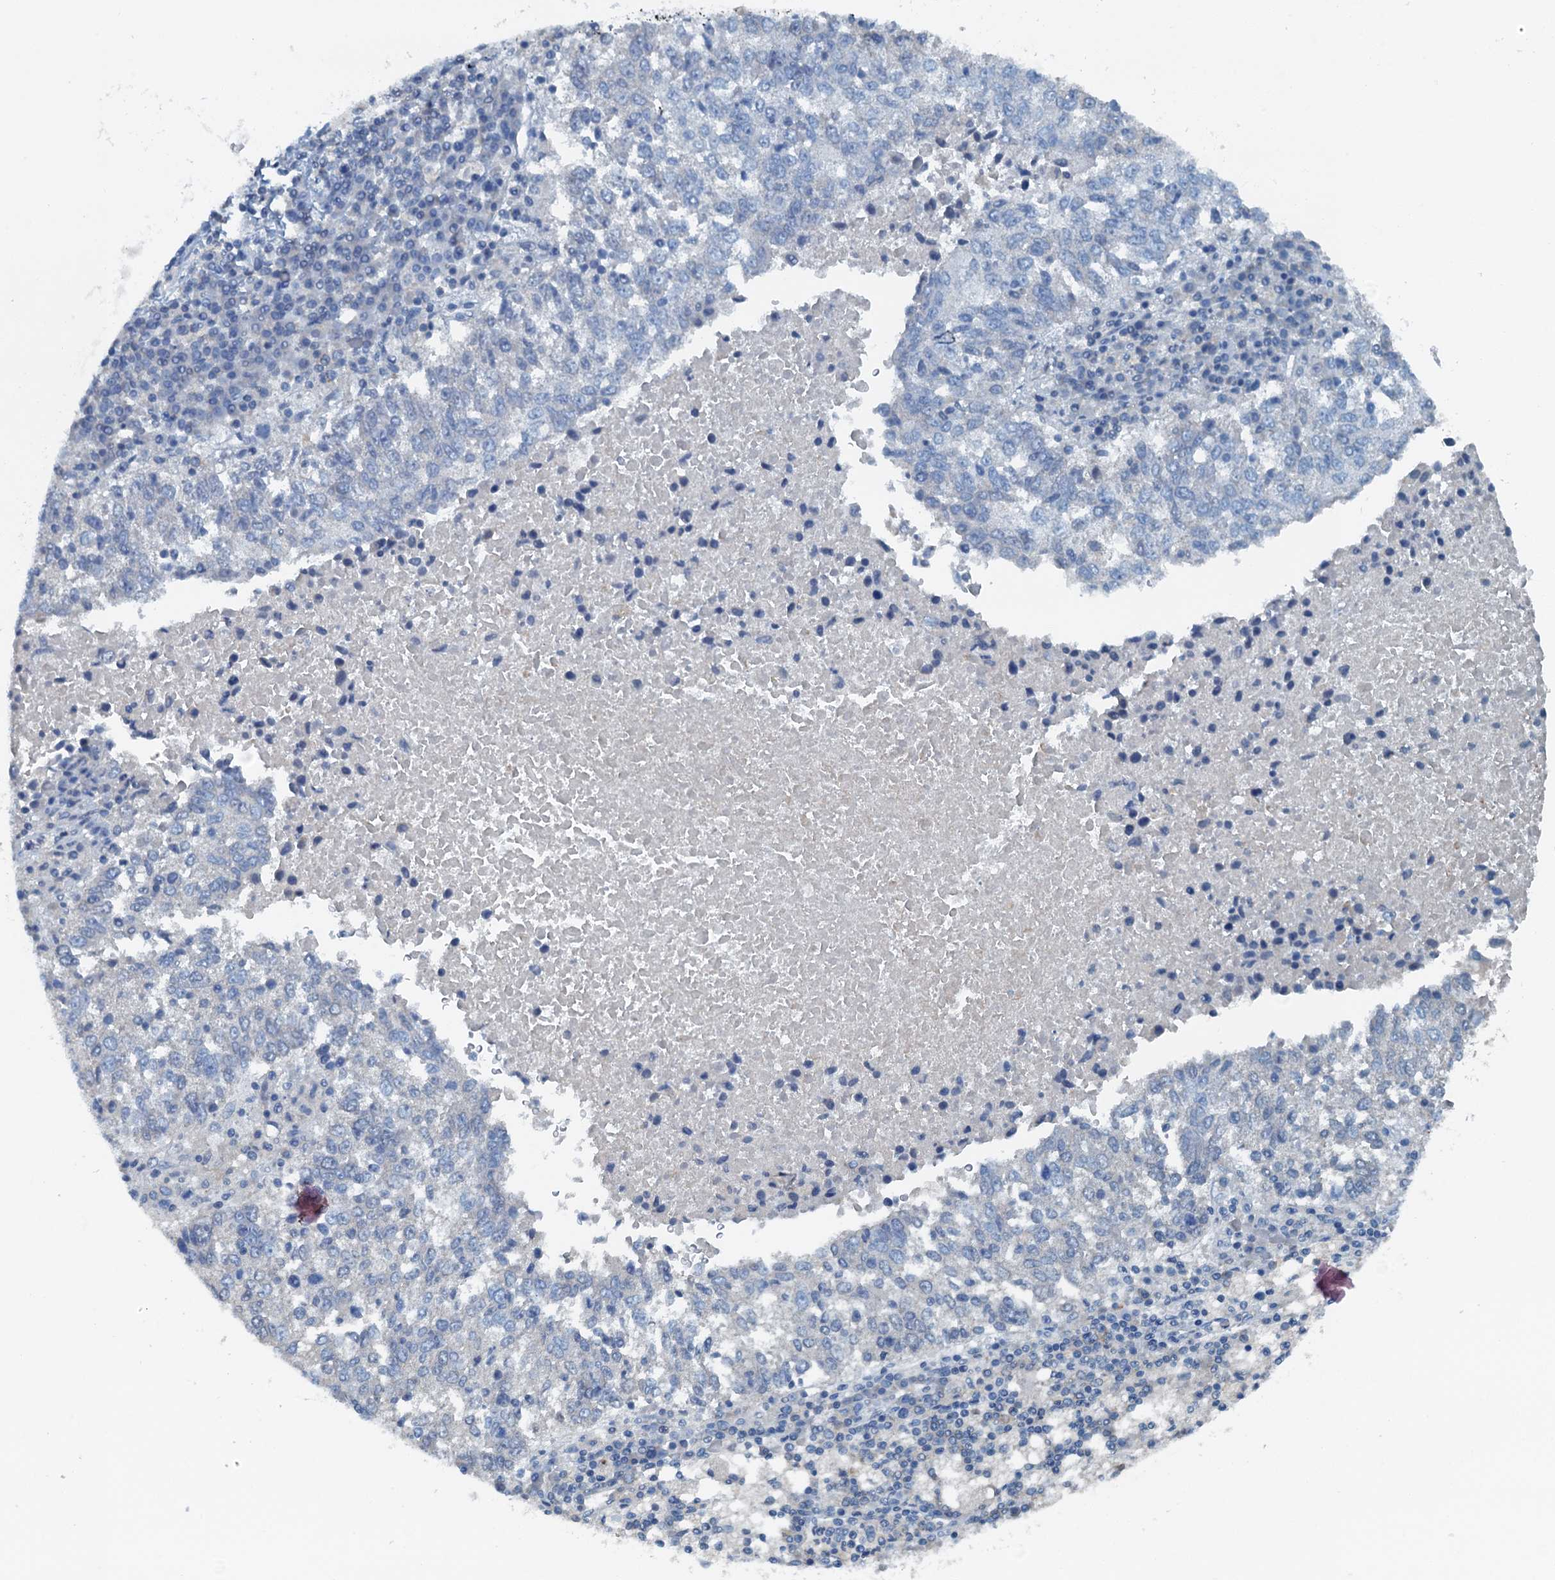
{"staining": {"intensity": "negative", "quantity": "none", "location": "none"}, "tissue": "lung cancer", "cell_type": "Tumor cells", "image_type": "cancer", "snomed": [{"axis": "morphology", "description": "Squamous cell carcinoma, NOS"}, {"axis": "topography", "description": "Lung"}], "caption": "The micrograph reveals no significant positivity in tumor cells of squamous cell carcinoma (lung).", "gene": "THAP10", "patient": {"sex": "male", "age": 73}}